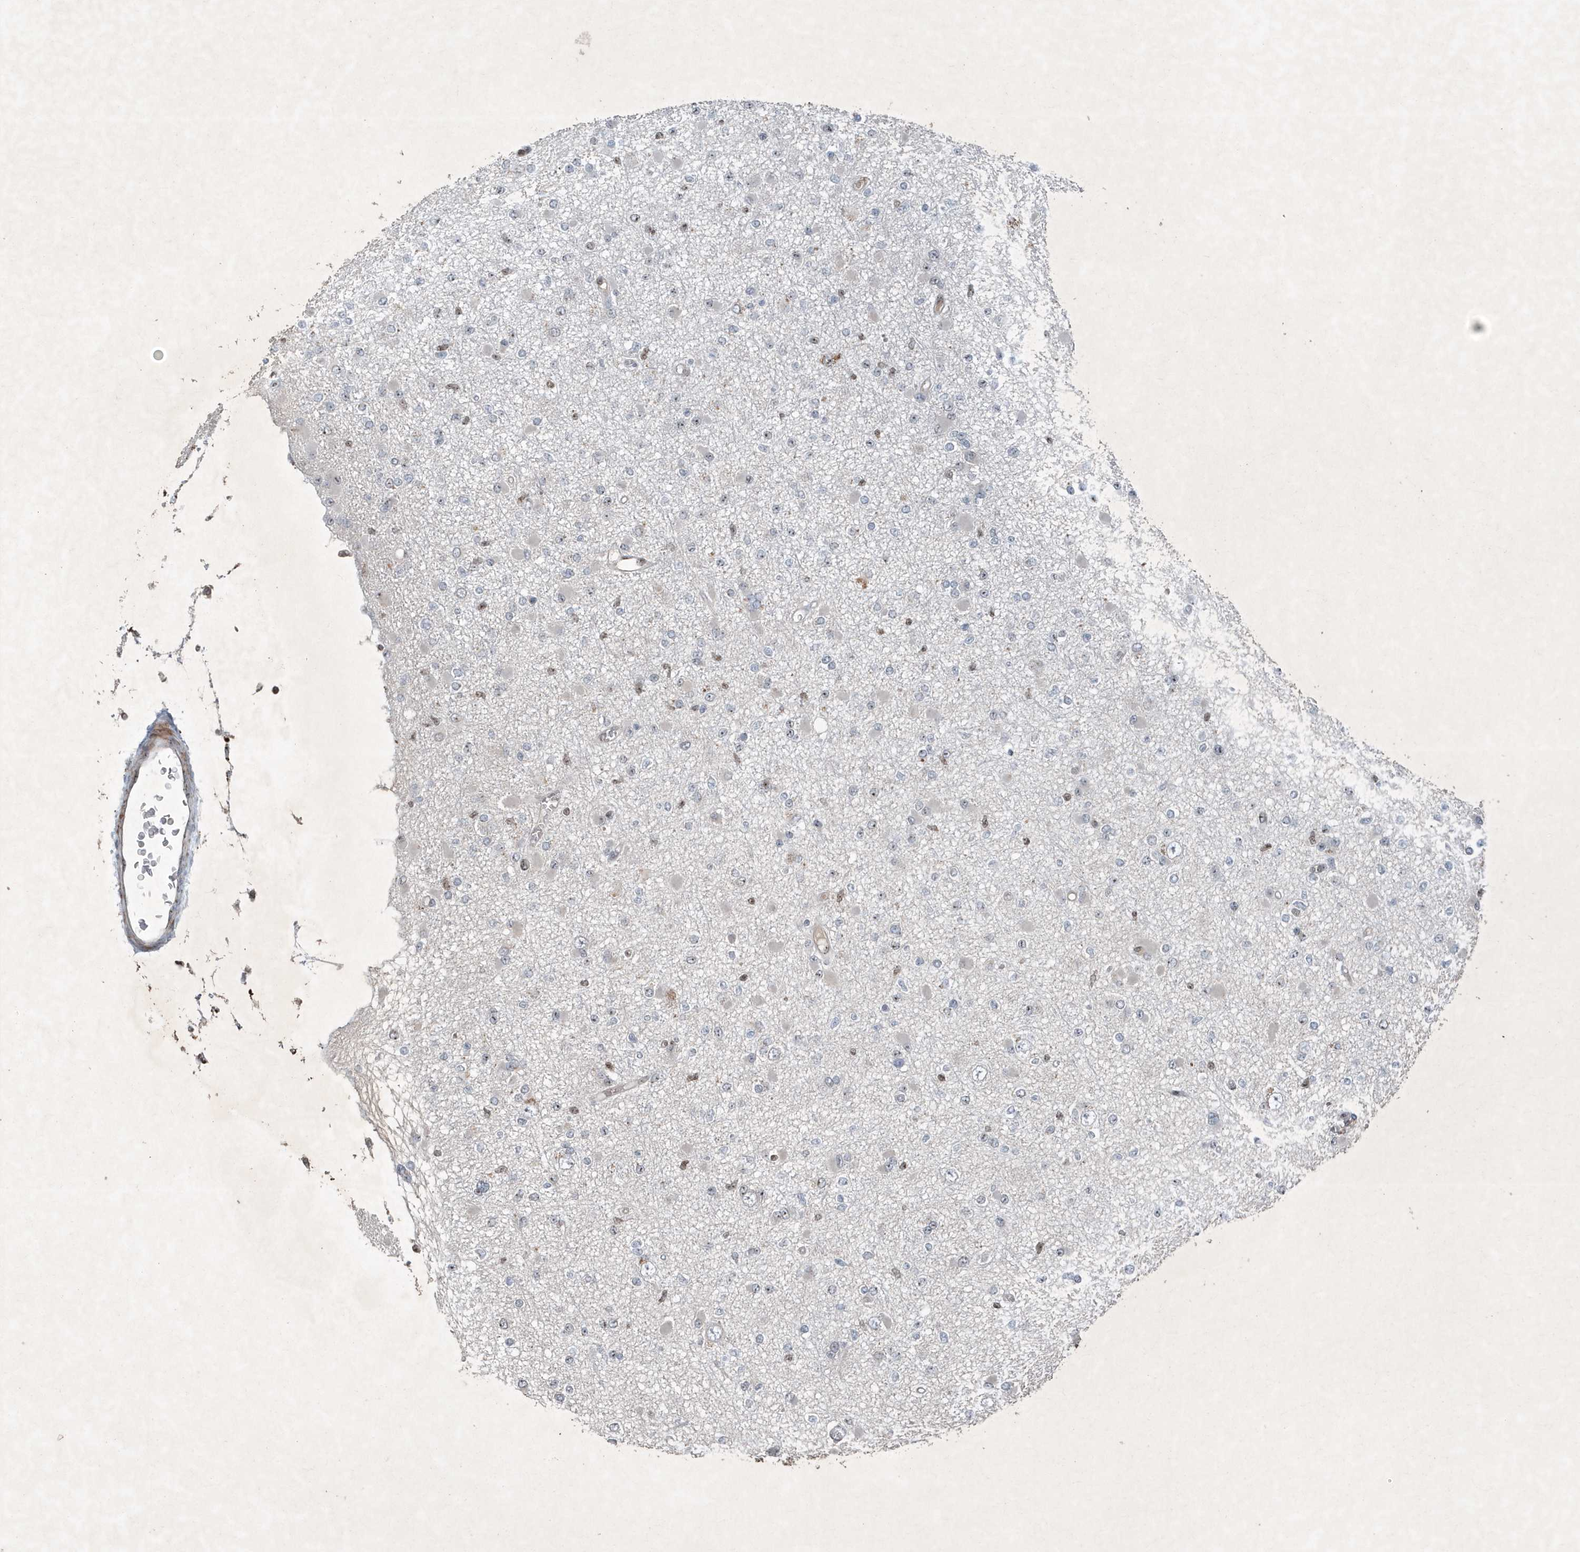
{"staining": {"intensity": "negative", "quantity": "none", "location": "none"}, "tissue": "glioma", "cell_type": "Tumor cells", "image_type": "cancer", "snomed": [{"axis": "morphology", "description": "Glioma, malignant, Low grade"}, {"axis": "topography", "description": "Brain"}], "caption": "IHC photomicrograph of human malignant glioma (low-grade) stained for a protein (brown), which reveals no staining in tumor cells.", "gene": "QTRT2", "patient": {"sex": "female", "age": 22}}